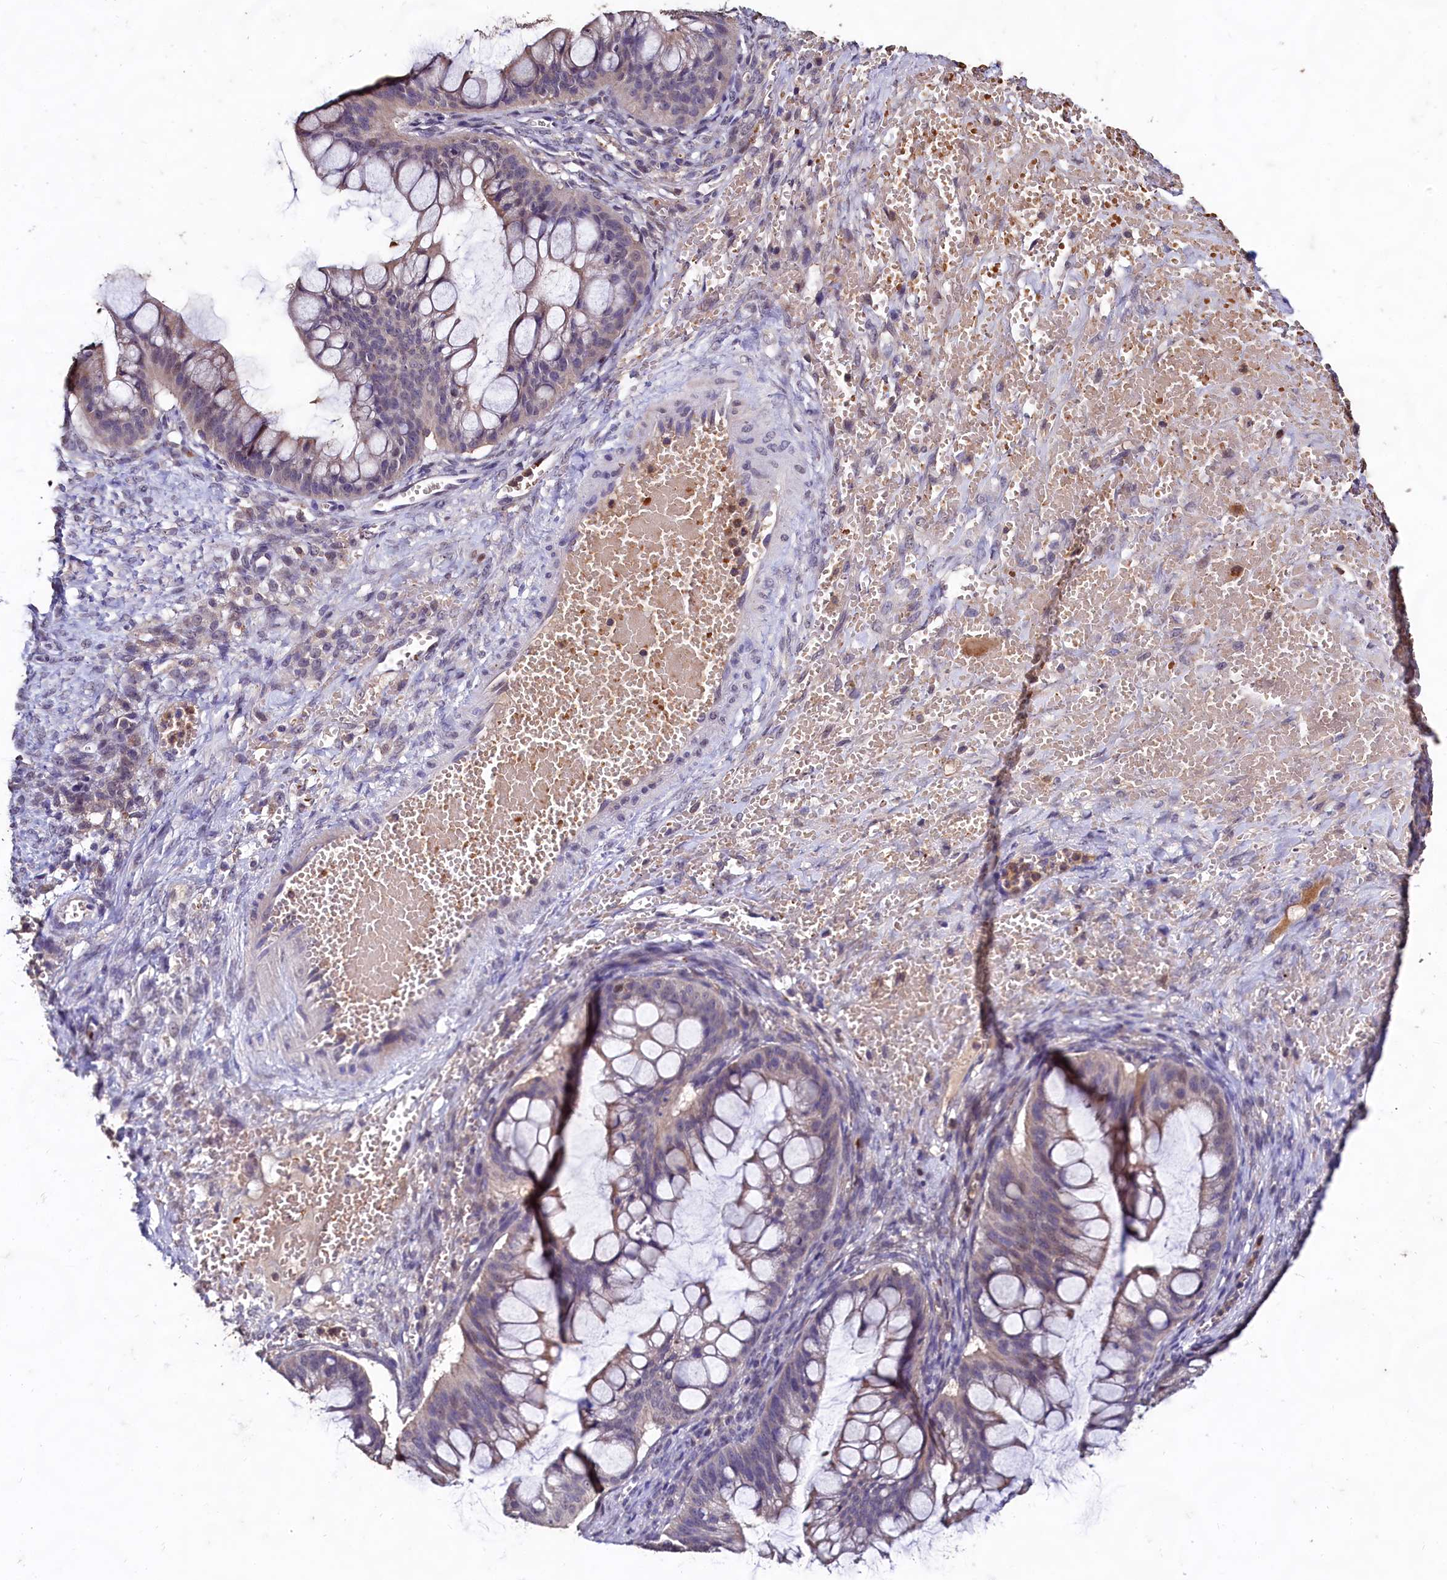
{"staining": {"intensity": "weak", "quantity": "<25%", "location": "cytoplasmic/membranous"}, "tissue": "ovarian cancer", "cell_type": "Tumor cells", "image_type": "cancer", "snomed": [{"axis": "morphology", "description": "Cystadenocarcinoma, mucinous, NOS"}, {"axis": "topography", "description": "Ovary"}], "caption": "This photomicrograph is of ovarian mucinous cystadenocarcinoma stained with immunohistochemistry (IHC) to label a protein in brown with the nuclei are counter-stained blue. There is no staining in tumor cells. (Immunohistochemistry (ihc), brightfield microscopy, high magnification).", "gene": "CSTPP1", "patient": {"sex": "female", "age": 73}}